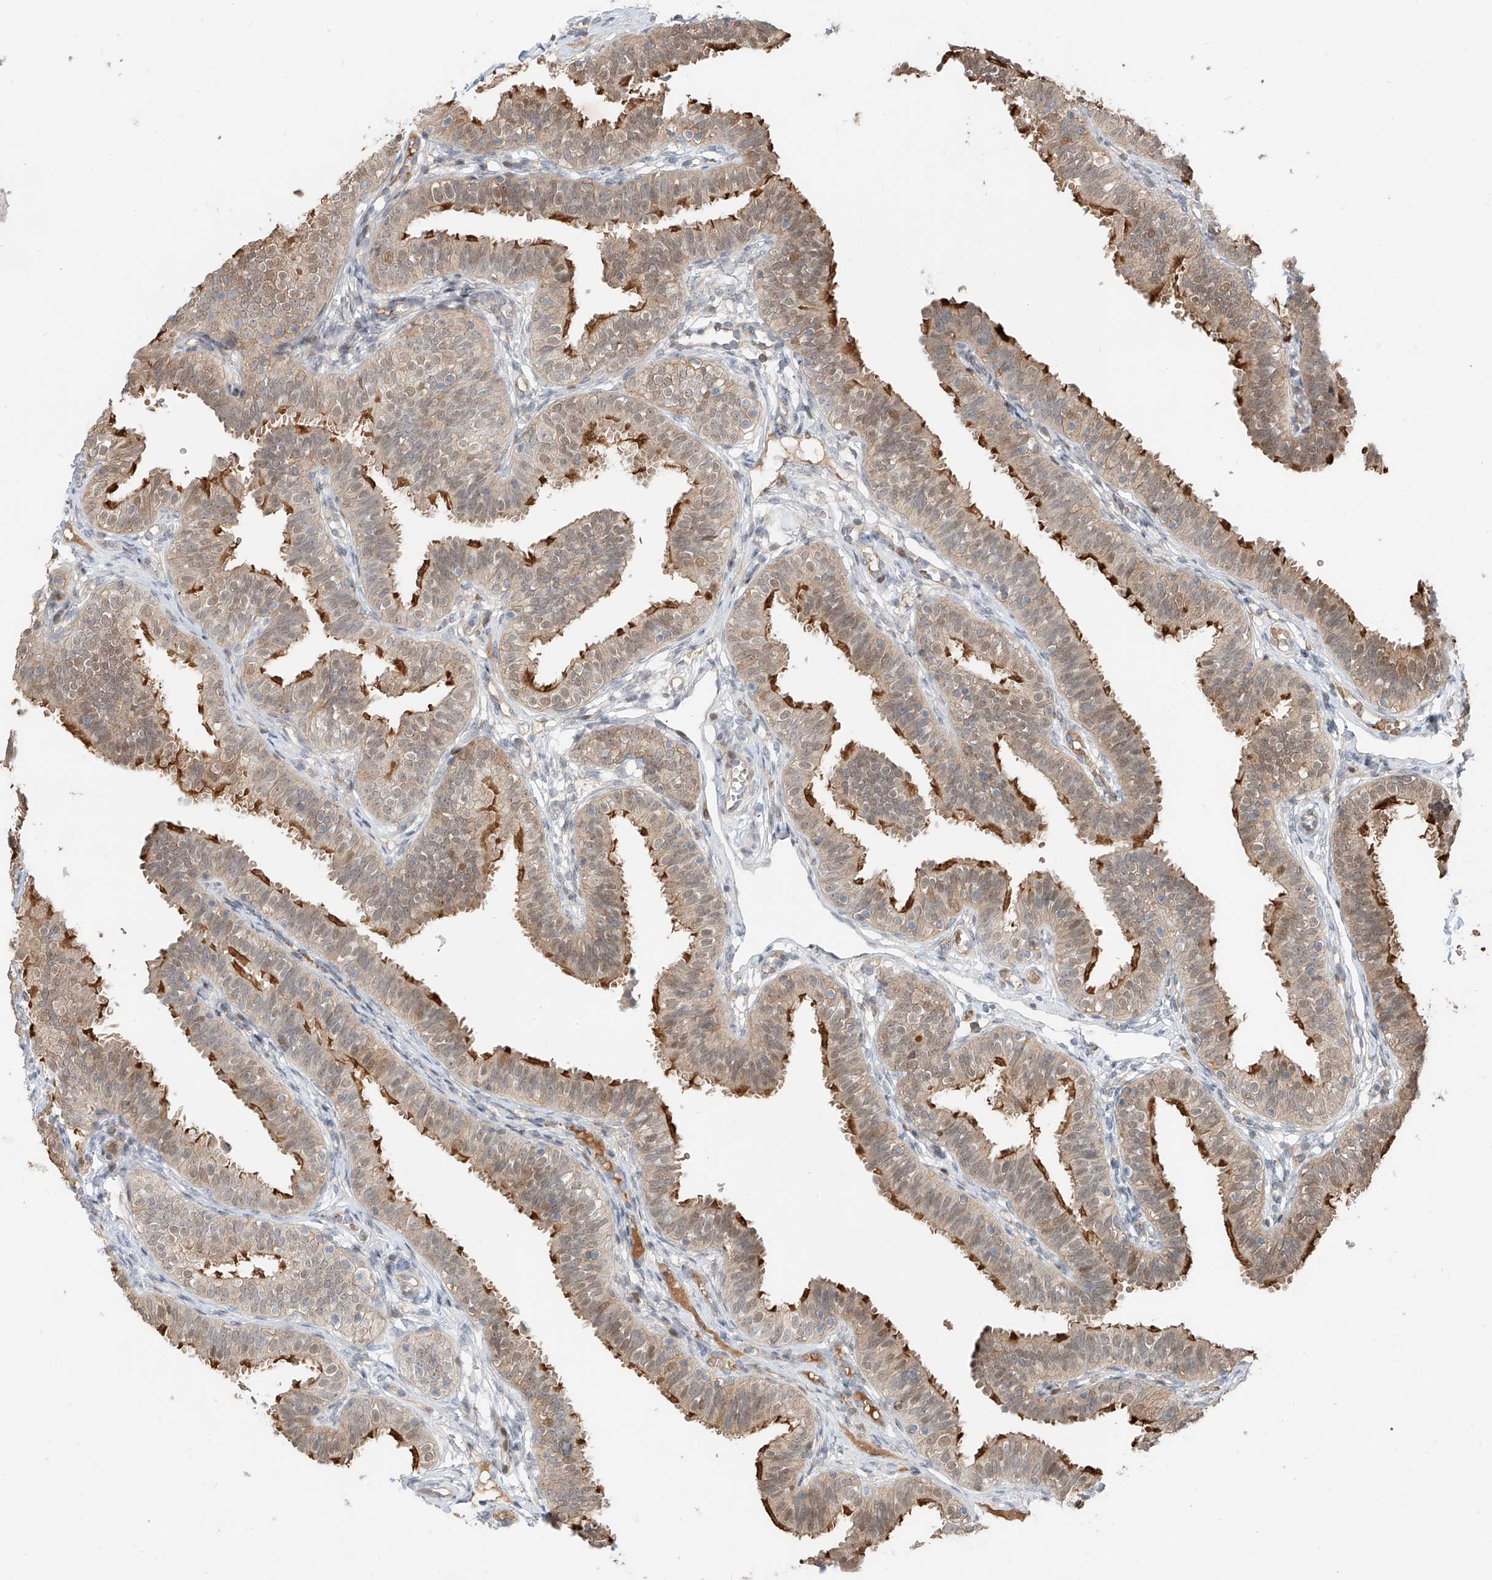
{"staining": {"intensity": "strong", "quantity": "25%-75%", "location": "cytoplasmic/membranous"}, "tissue": "fallopian tube", "cell_type": "Glandular cells", "image_type": "normal", "snomed": [{"axis": "morphology", "description": "Normal tissue, NOS"}, {"axis": "topography", "description": "Fallopian tube"}], "caption": "Strong cytoplasmic/membranous staining for a protein is present in approximately 25%-75% of glandular cells of normal fallopian tube using immunohistochemistry.", "gene": "CEP162", "patient": {"sex": "female", "age": 35}}